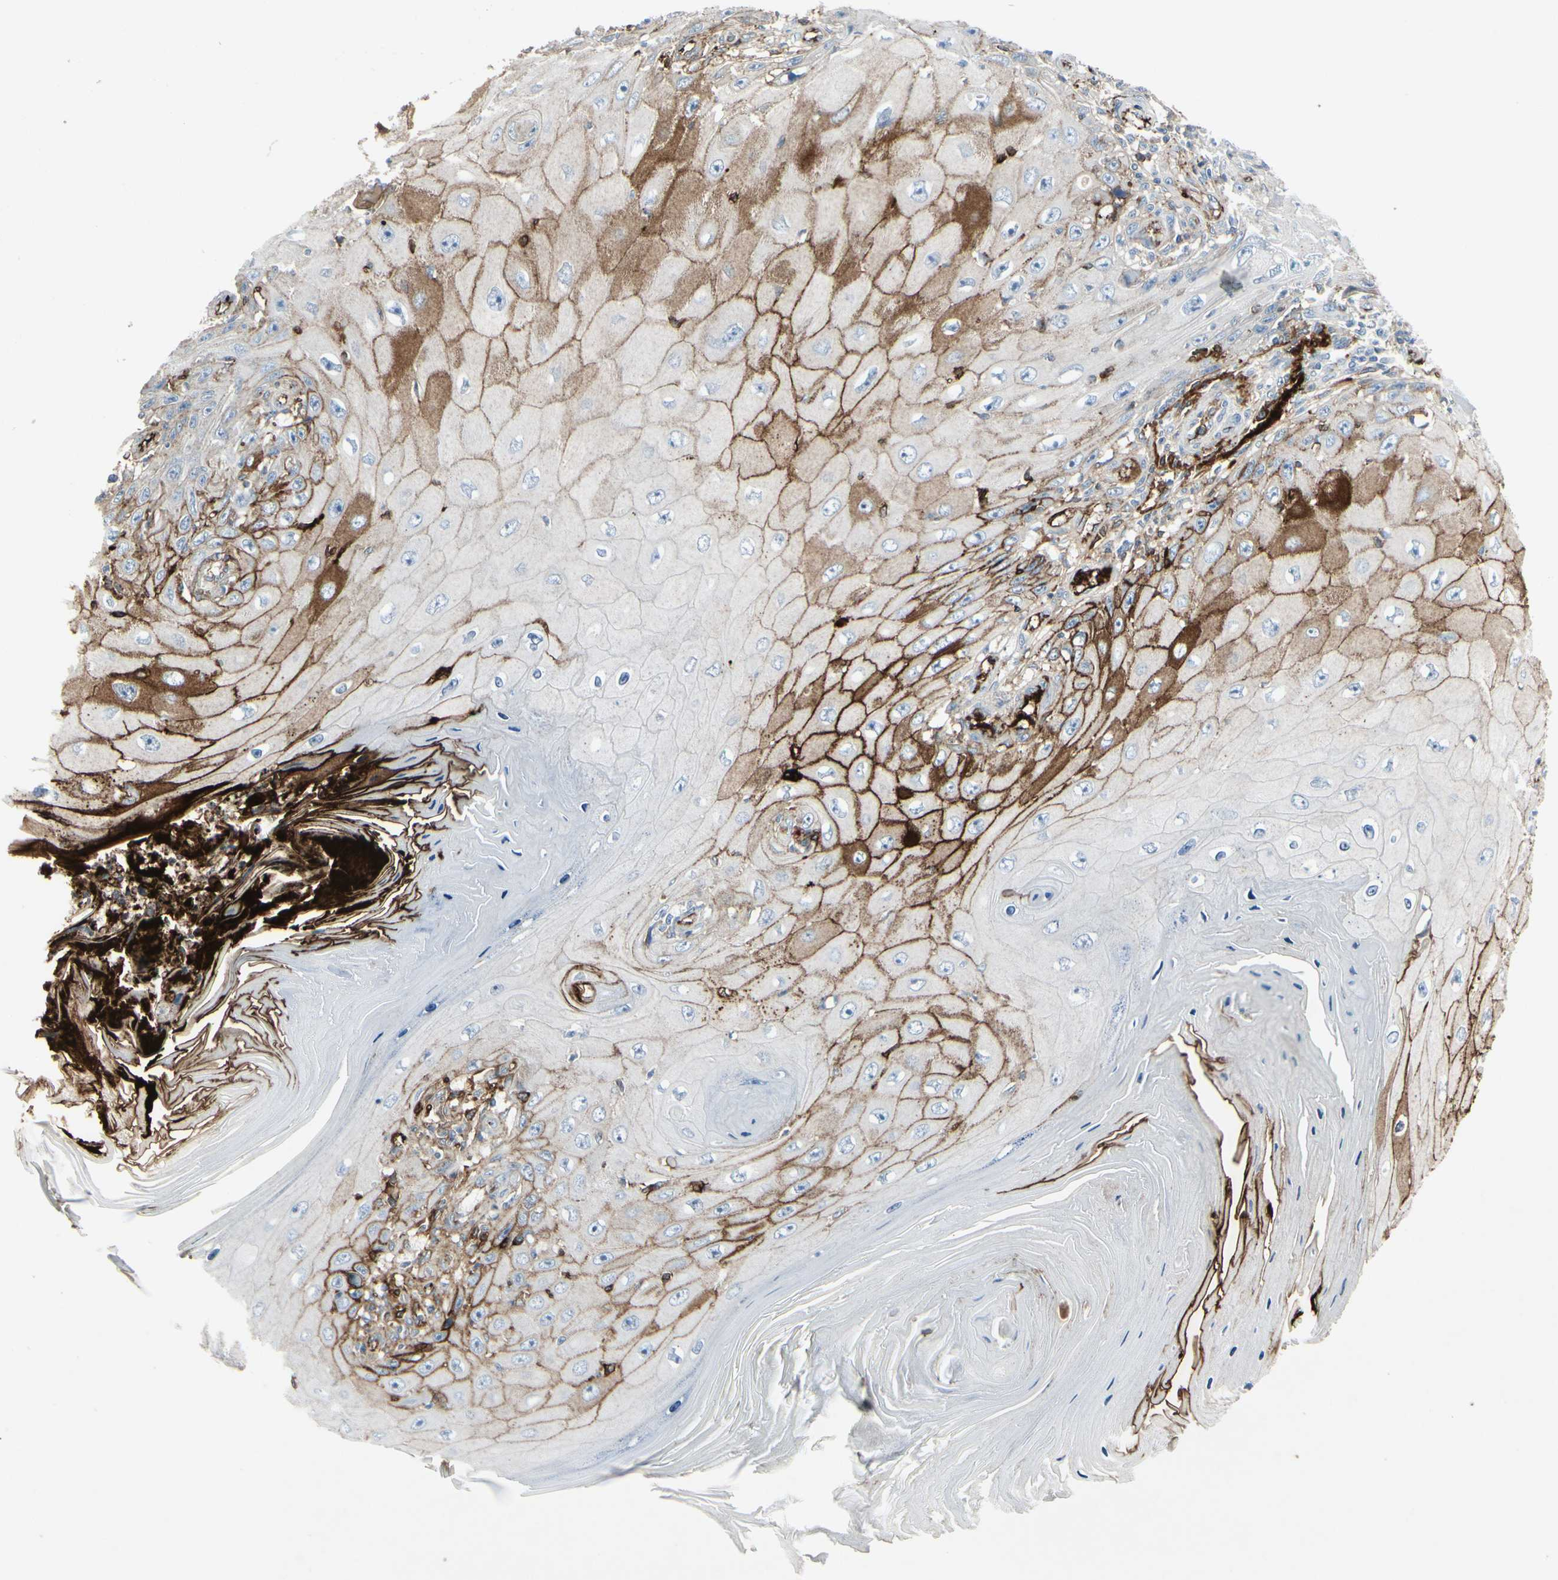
{"staining": {"intensity": "moderate", "quantity": "<25%", "location": "cytoplasmic/membranous"}, "tissue": "skin cancer", "cell_type": "Tumor cells", "image_type": "cancer", "snomed": [{"axis": "morphology", "description": "Squamous cell carcinoma, NOS"}, {"axis": "topography", "description": "Skin"}], "caption": "An immunohistochemistry (IHC) histopathology image of tumor tissue is shown. Protein staining in brown shows moderate cytoplasmic/membranous positivity in squamous cell carcinoma (skin) within tumor cells. The staining is performed using DAB brown chromogen to label protein expression. The nuclei are counter-stained blue using hematoxylin.", "gene": "IGHM", "patient": {"sex": "female", "age": 73}}